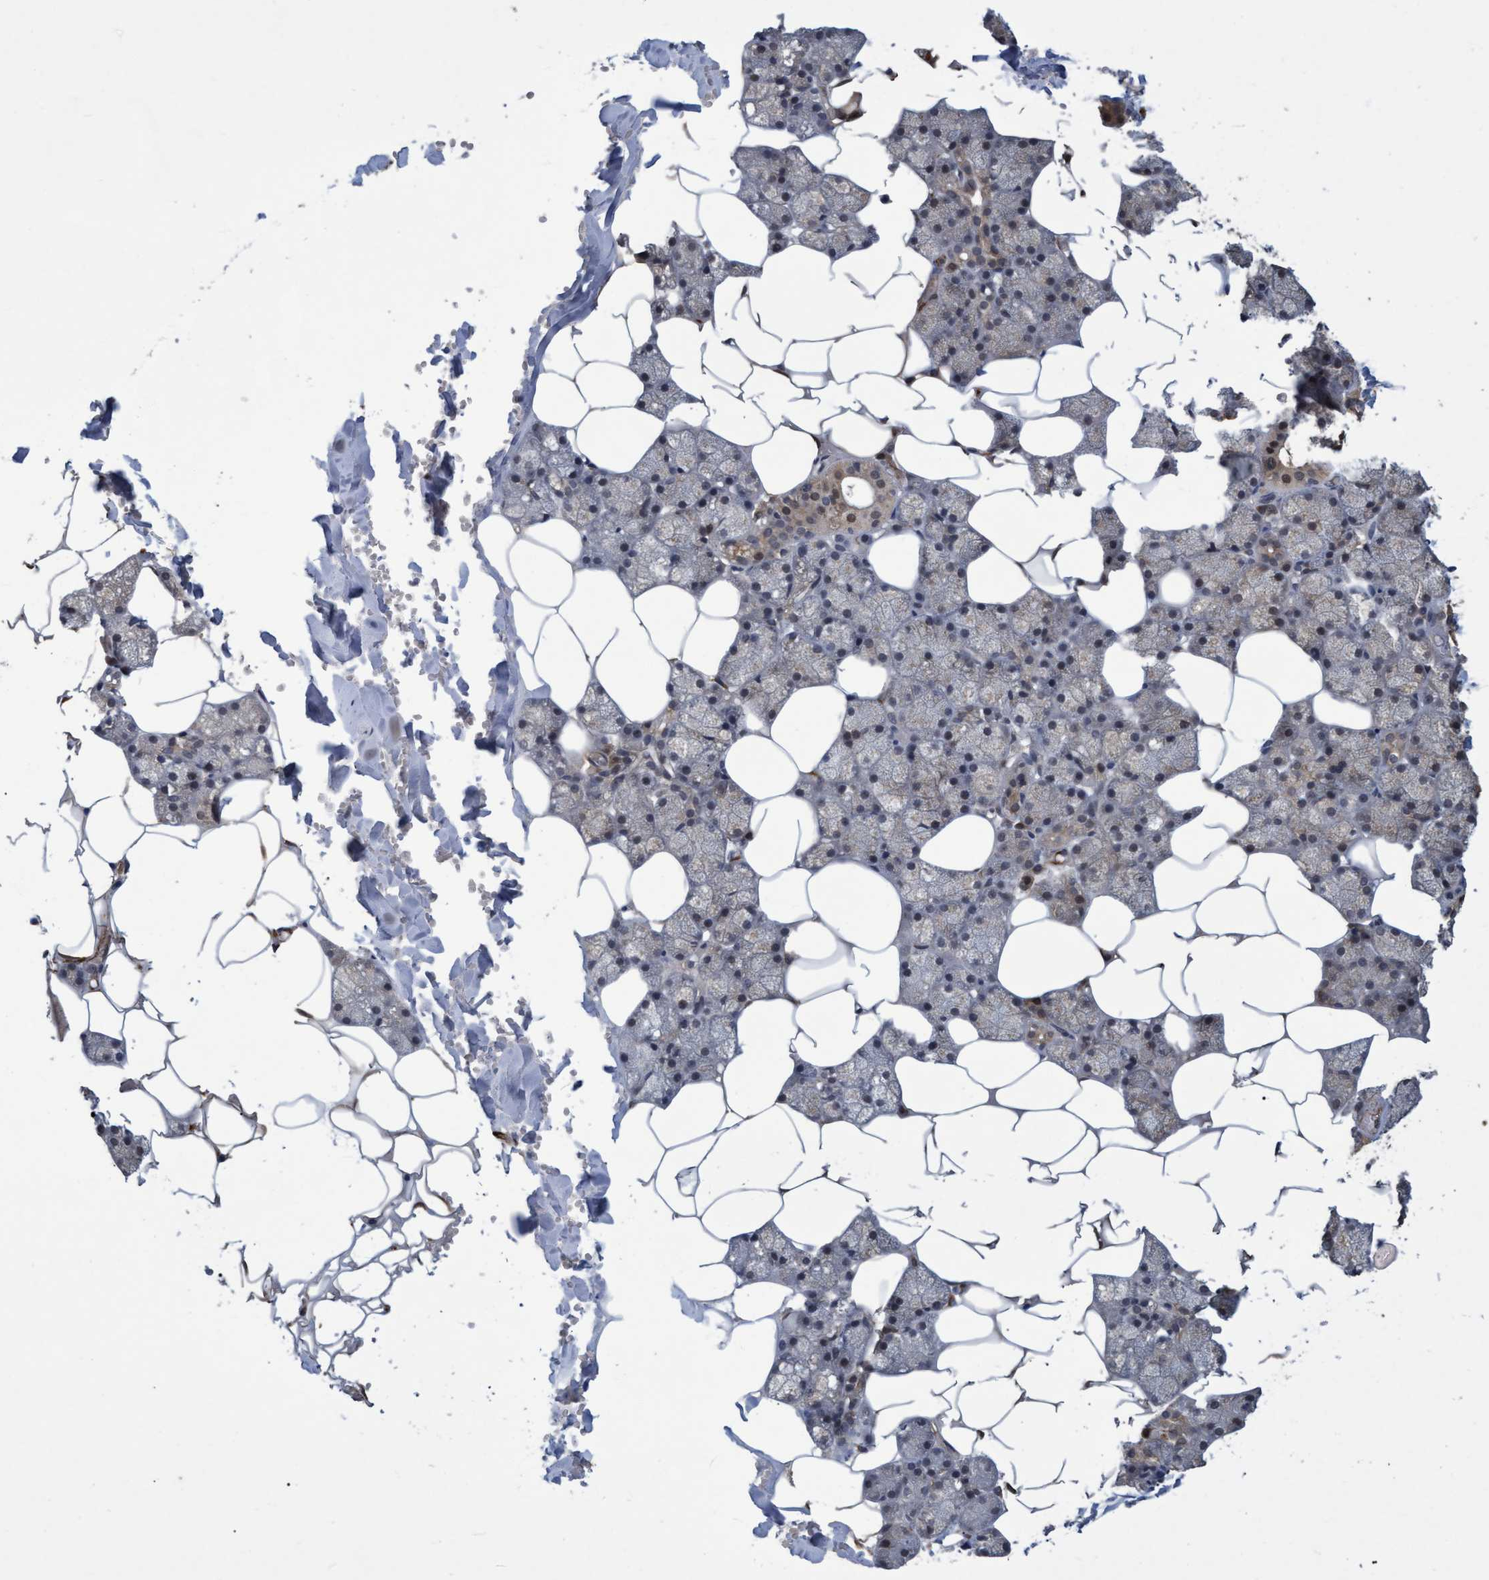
{"staining": {"intensity": "moderate", "quantity": "25%-75%", "location": "cytoplasmic/membranous,nuclear"}, "tissue": "salivary gland", "cell_type": "Glandular cells", "image_type": "normal", "snomed": [{"axis": "morphology", "description": "Normal tissue, NOS"}, {"axis": "topography", "description": "Salivary gland"}], "caption": "Immunohistochemistry histopathology image of benign salivary gland: human salivary gland stained using IHC shows medium levels of moderate protein expression localized specifically in the cytoplasmic/membranous,nuclear of glandular cells, appearing as a cytoplasmic/membranous,nuclear brown color.", "gene": "PSMB6", "patient": {"sex": "male", "age": 62}}